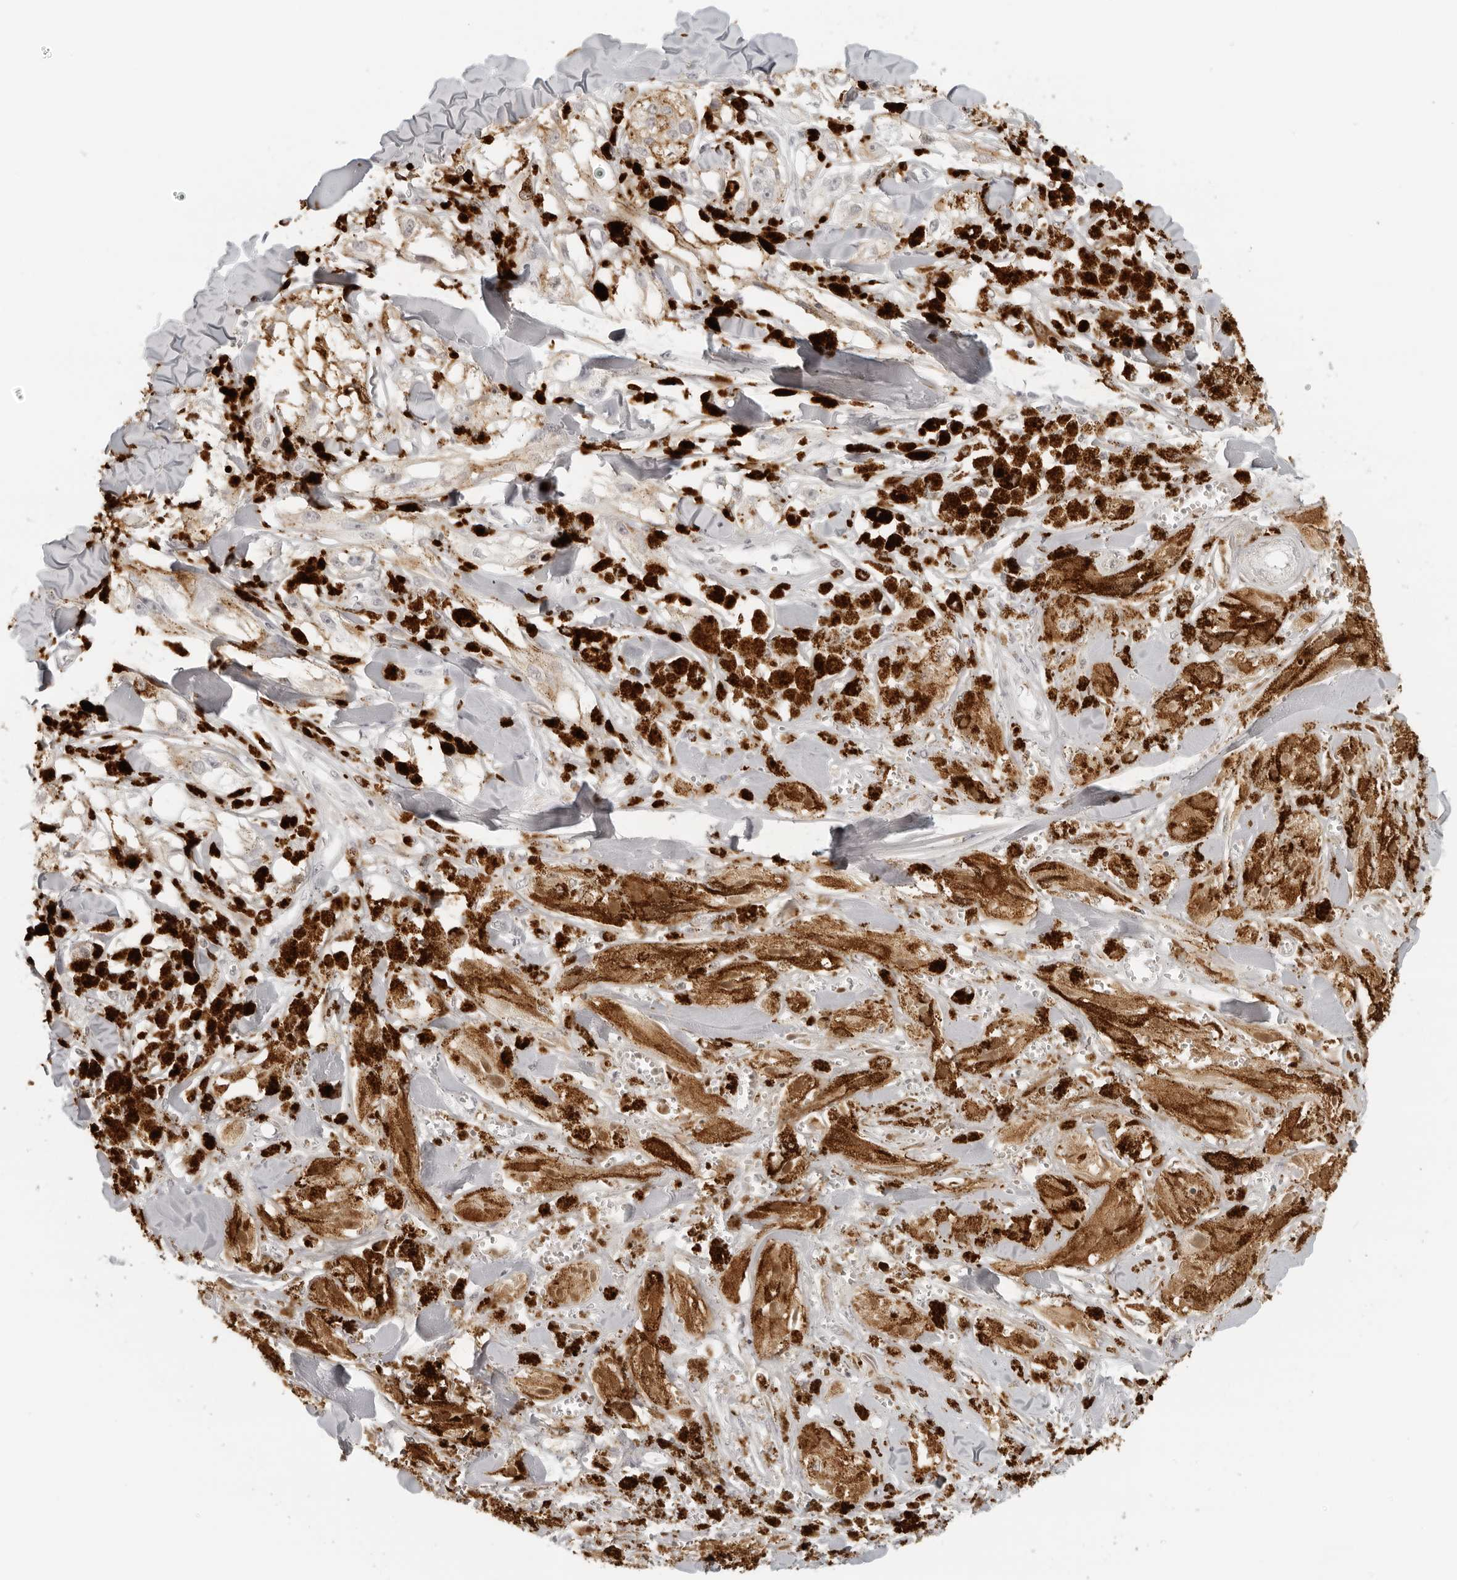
{"staining": {"intensity": "negative", "quantity": "none", "location": "none"}, "tissue": "melanoma", "cell_type": "Tumor cells", "image_type": "cancer", "snomed": [{"axis": "morphology", "description": "Malignant melanoma, NOS"}, {"axis": "topography", "description": "Skin"}], "caption": "Tumor cells are negative for brown protein staining in malignant melanoma.", "gene": "ZNF678", "patient": {"sex": "male", "age": 88}}